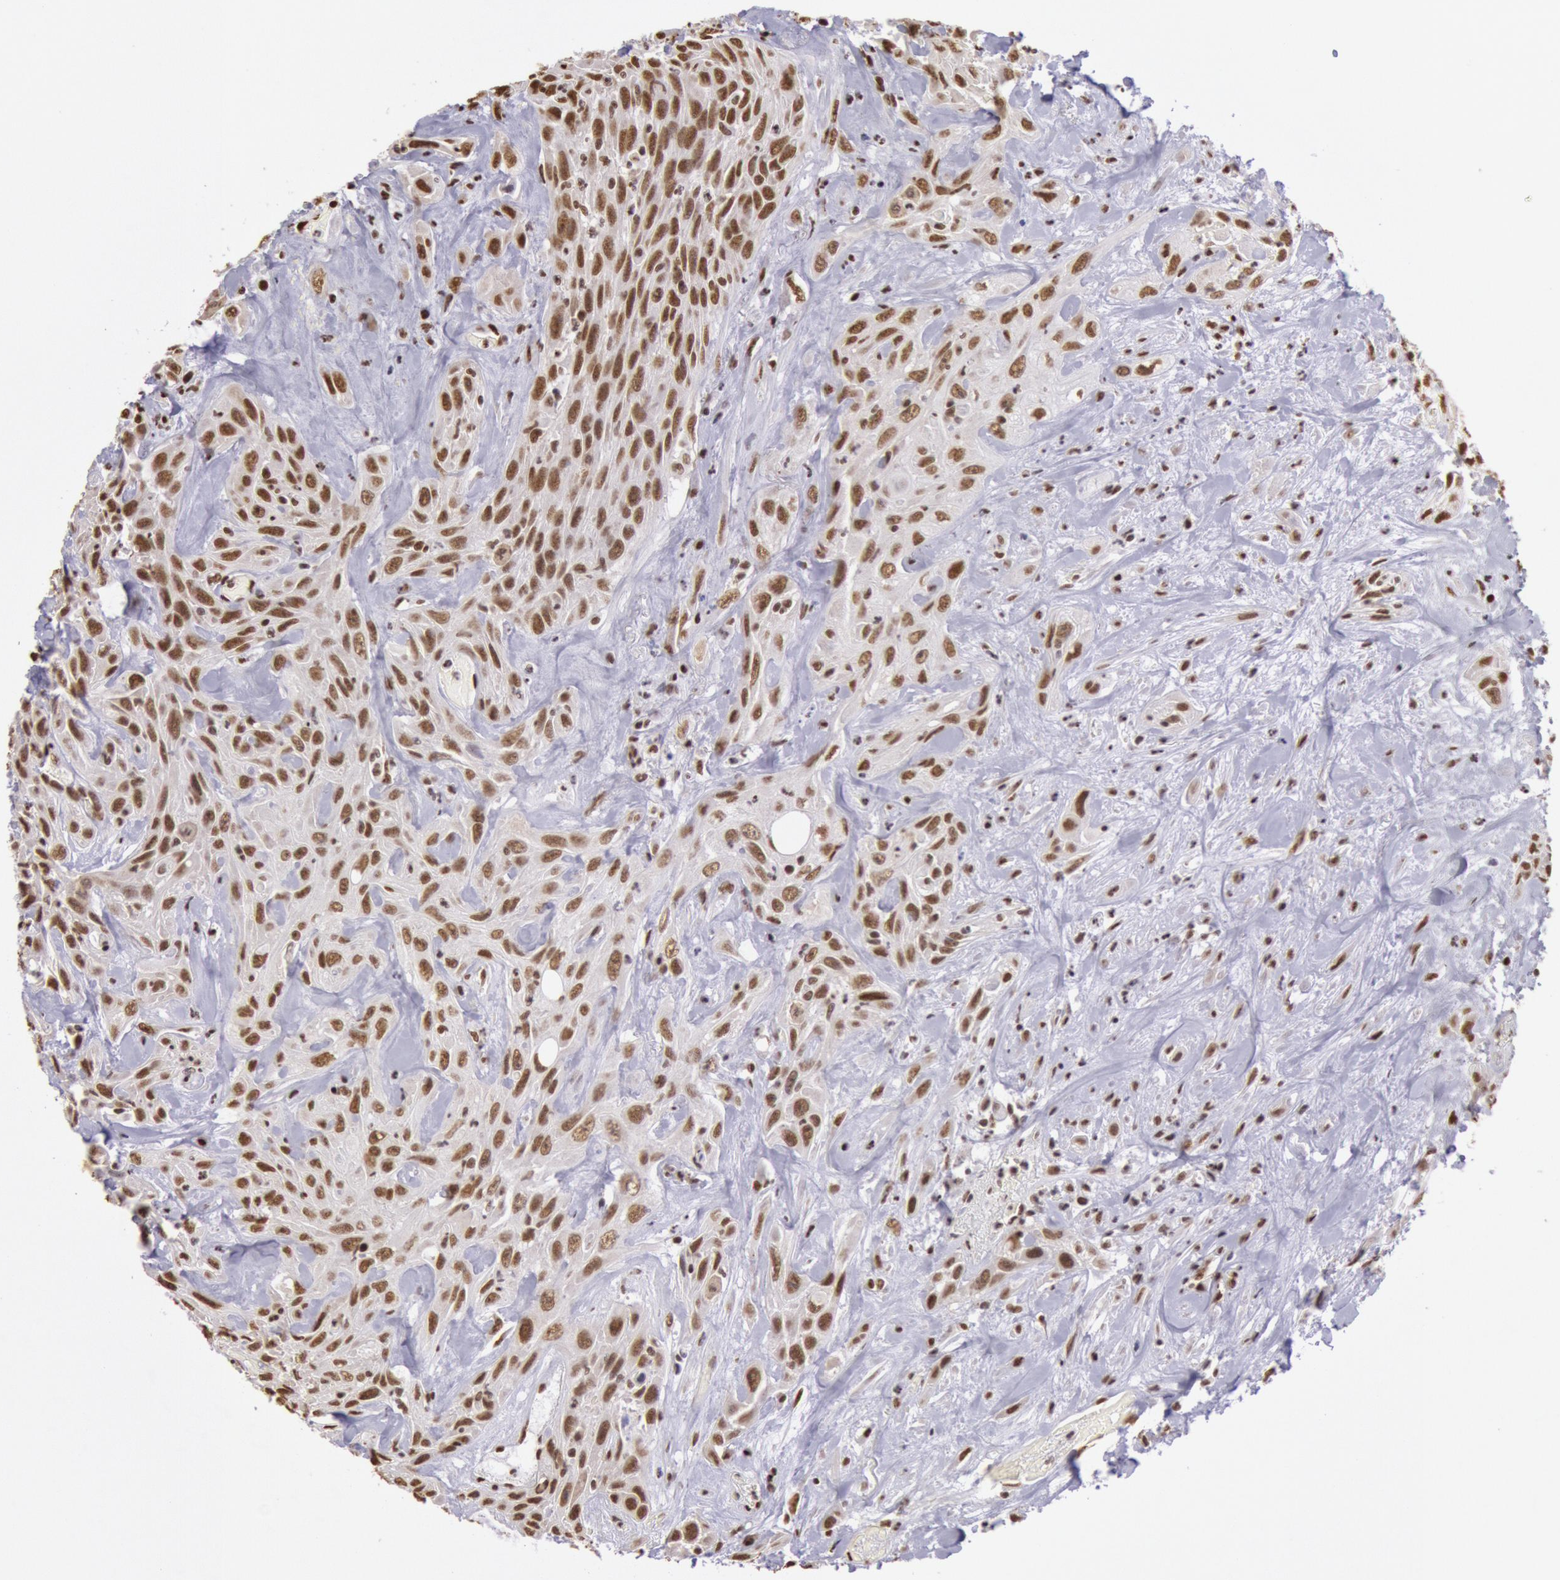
{"staining": {"intensity": "moderate", "quantity": ">75%", "location": "nuclear"}, "tissue": "urothelial cancer", "cell_type": "Tumor cells", "image_type": "cancer", "snomed": [{"axis": "morphology", "description": "Urothelial carcinoma, High grade"}, {"axis": "topography", "description": "Urinary bladder"}], "caption": "High-magnification brightfield microscopy of urothelial cancer stained with DAB (3,3'-diaminobenzidine) (brown) and counterstained with hematoxylin (blue). tumor cells exhibit moderate nuclear expression is appreciated in about>75% of cells. (DAB (3,3'-diaminobenzidine) IHC, brown staining for protein, blue staining for nuclei).", "gene": "HNRNPH2", "patient": {"sex": "female", "age": 84}}